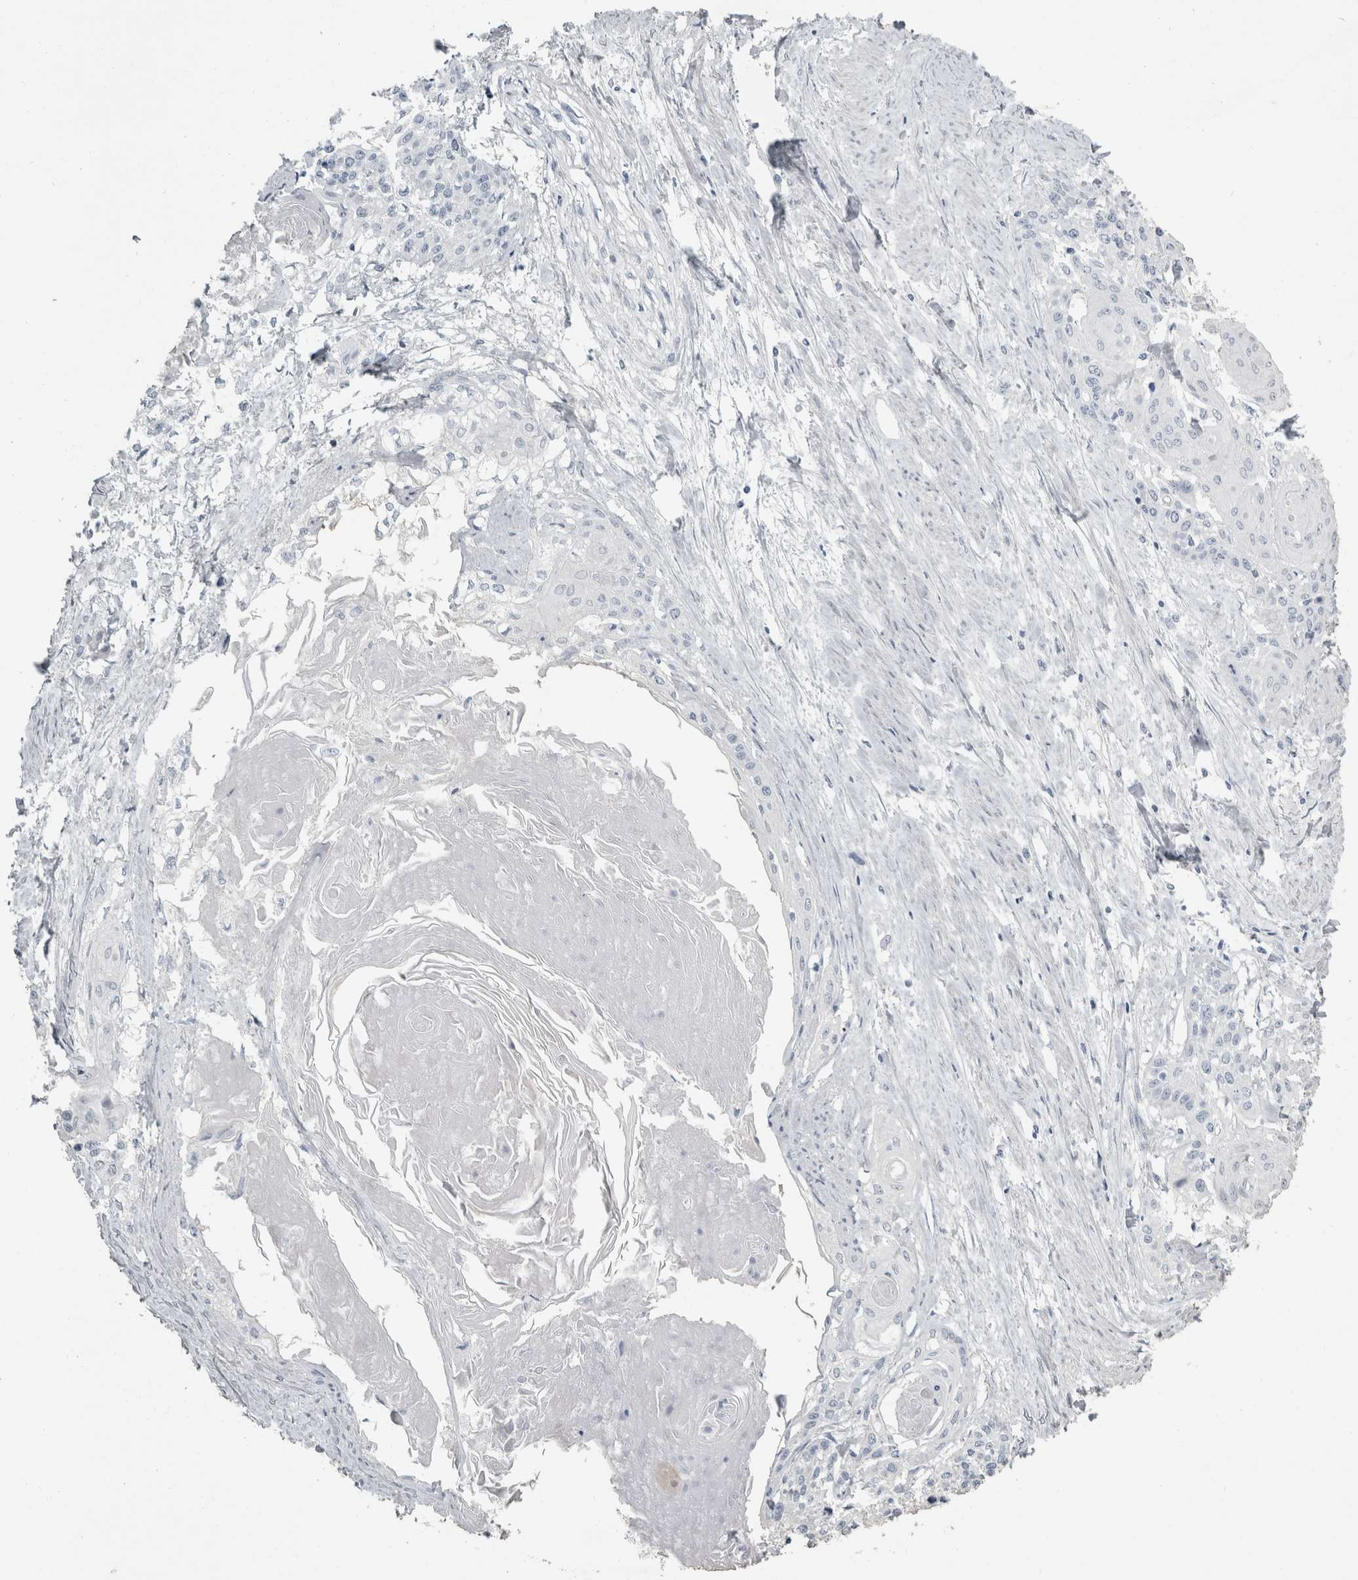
{"staining": {"intensity": "negative", "quantity": "none", "location": "none"}, "tissue": "cervical cancer", "cell_type": "Tumor cells", "image_type": "cancer", "snomed": [{"axis": "morphology", "description": "Squamous cell carcinoma, NOS"}, {"axis": "topography", "description": "Cervix"}], "caption": "The photomicrograph shows no significant positivity in tumor cells of squamous cell carcinoma (cervical).", "gene": "FXYD7", "patient": {"sex": "female", "age": 57}}